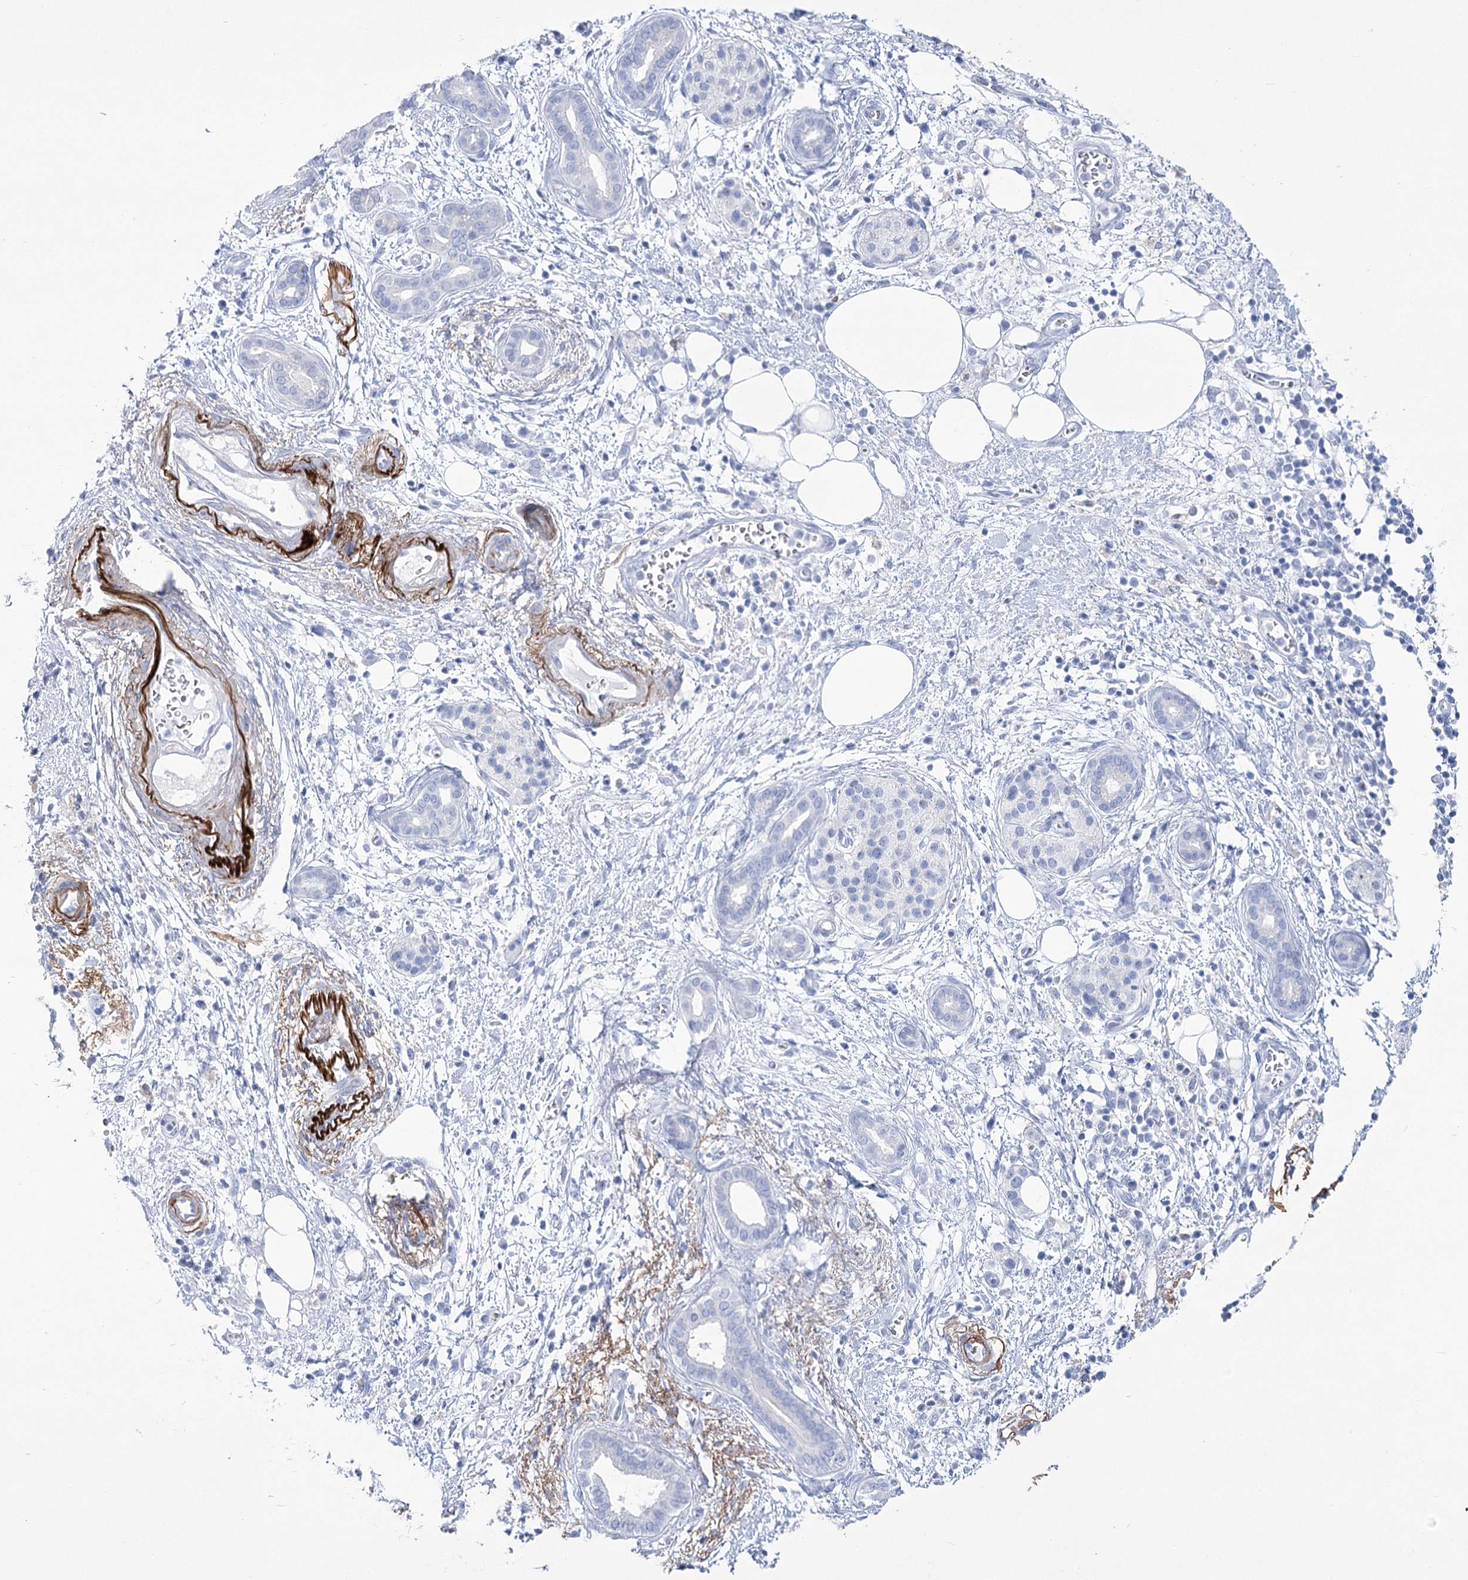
{"staining": {"intensity": "negative", "quantity": "none", "location": "none"}, "tissue": "pancreatic cancer", "cell_type": "Tumor cells", "image_type": "cancer", "snomed": [{"axis": "morphology", "description": "Adenocarcinoma, NOS"}, {"axis": "topography", "description": "Pancreas"}], "caption": "High power microscopy histopathology image of an immunohistochemistry (IHC) photomicrograph of pancreatic cancer, revealing no significant staining in tumor cells.", "gene": "PCDHA1", "patient": {"sex": "male", "age": 78}}